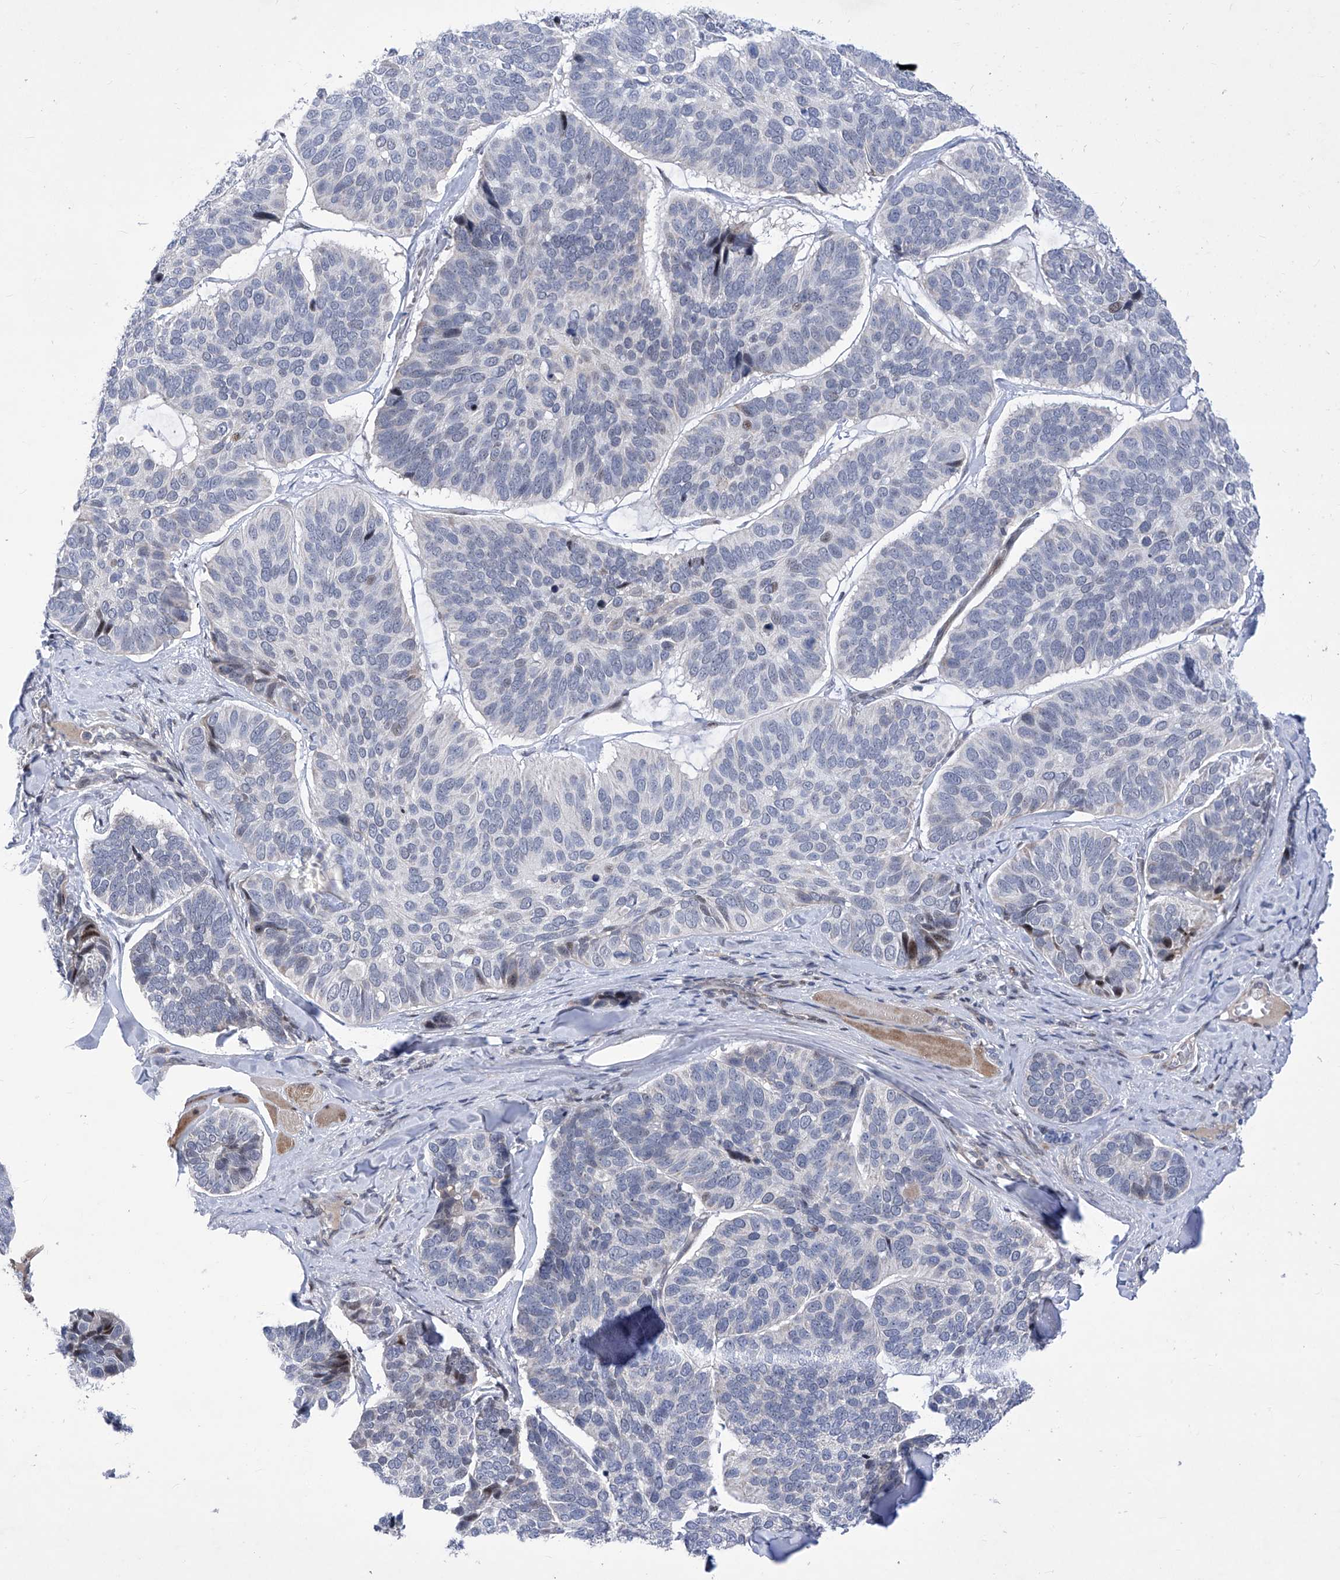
{"staining": {"intensity": "weak", "quantity": "<25%", "location": "nuclear"}, "tissue": "skin cancer", "cell_type": "Tumor cells", "image_type": "cancer", "snomed": [{"axis": "morphology", "description": "Basal cell carcinoma"}, {"axis": "topography", "description": "Skin"}], "caption": "There is no significant staining in tumor cells of skin cancer (basal cell carcinoma). Nuclei are stained in blue.", "gene": "NUFIP1", "patient": {"sex": "male", "age": 62}}